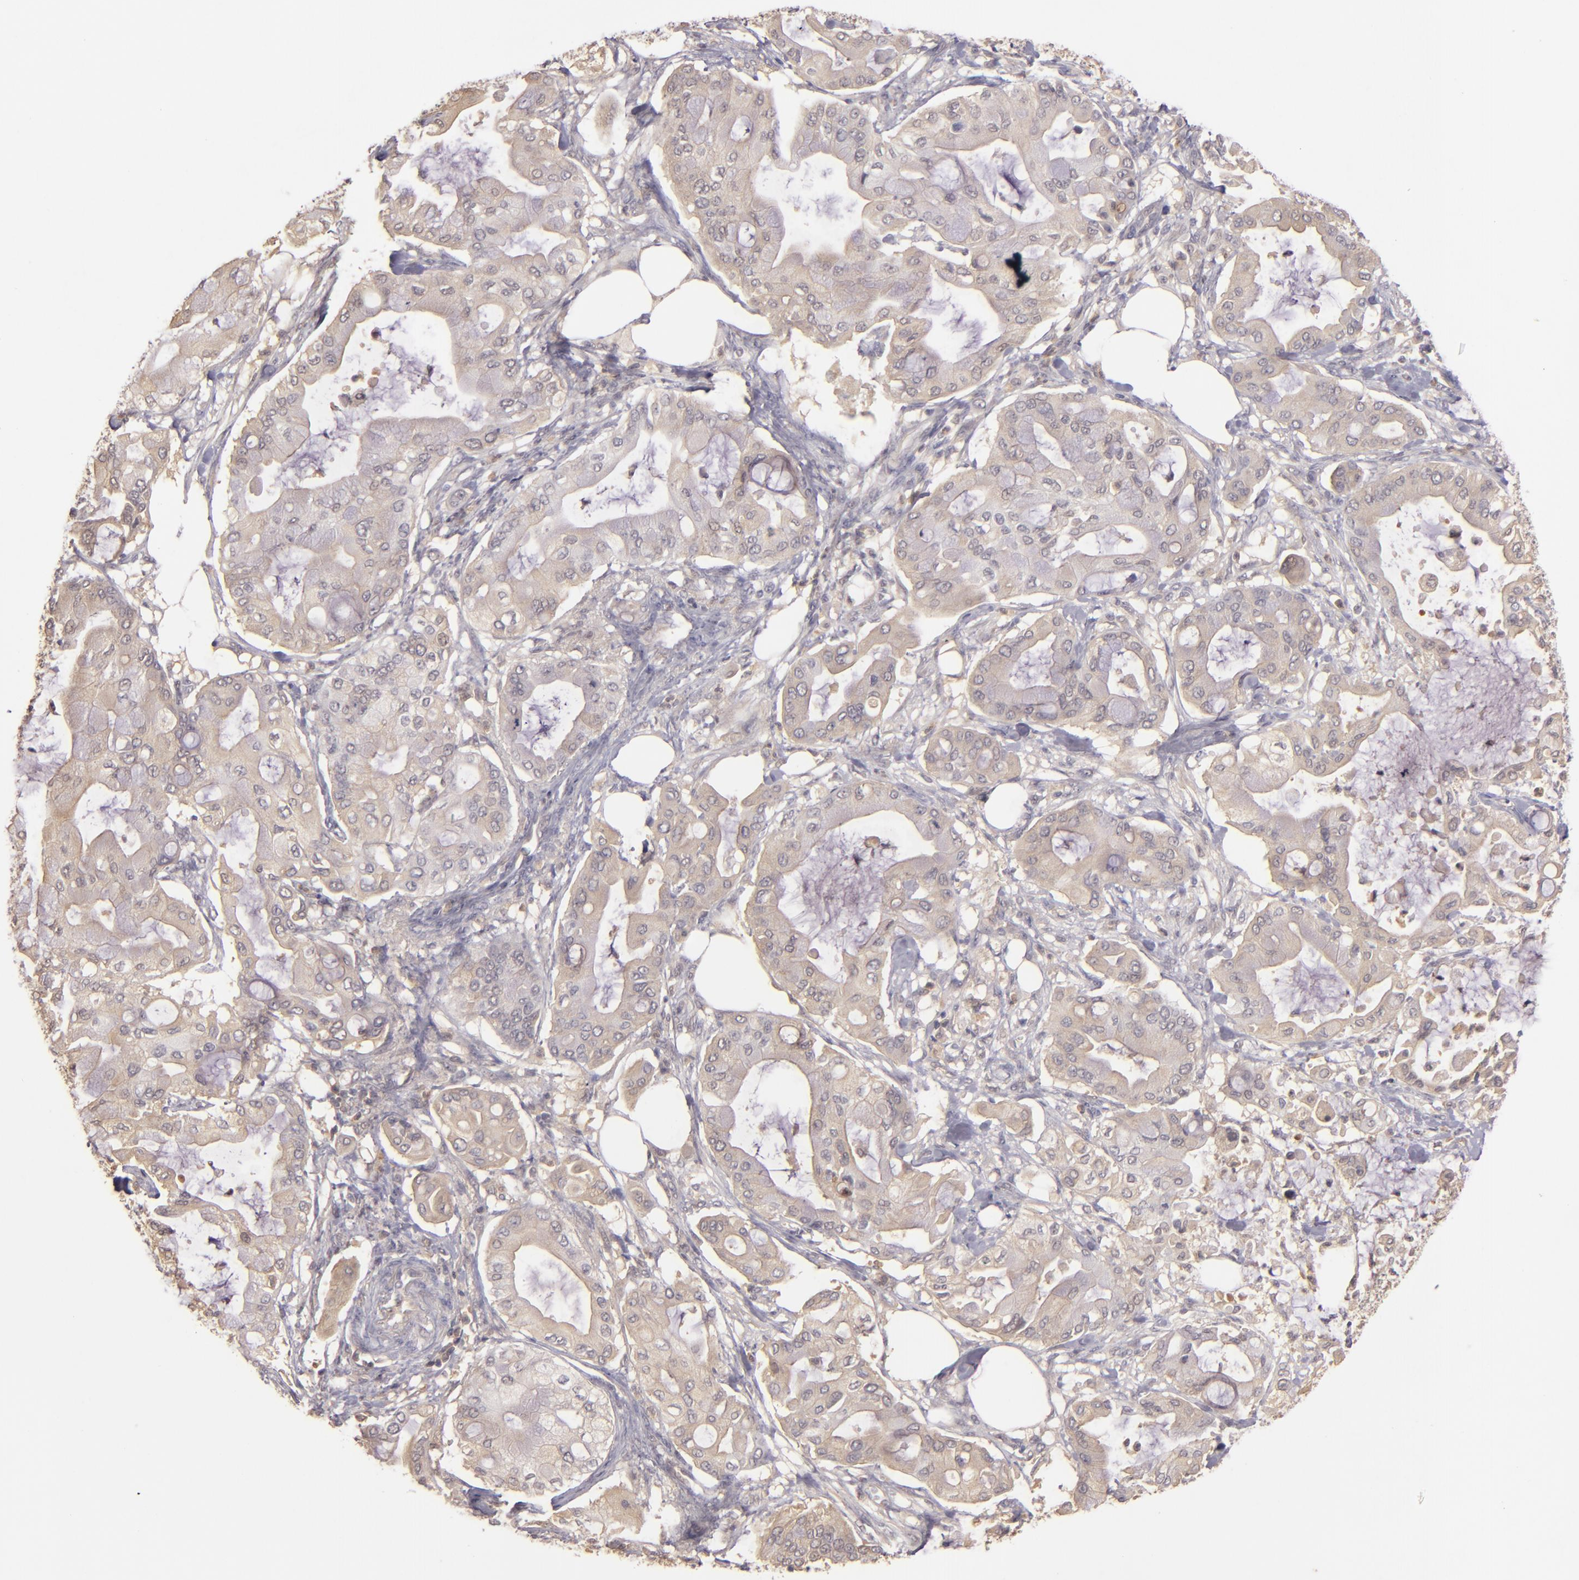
{"staining": {"intensity": "weak", "quantity": ">75%", "location": "cytoplasmic/membranous"}, "tissue": "pancreatic cancer", "cell_type": "Tumor cells", "image_type": "cancer", "snomed": [{"axis": "morphology", "description": "Adenocarcinoma, NOS"}, {"axis": "morphology", "description": "Adenocarcinoma, metastatic, NOS"}, {"axis": "topography", "description": "Lymph node"}, {"axis": "topography", "description": "Pancreas"}, {"axis": "topography", "description": "Duodenum"}], "caption": "Pancreatic metastatic adenocarcinoma tissue exhibits weak cytoplasmic/membranous staining in about >75% of tumor cells", "gene": "LRG1", "patient": {"sex": "female", "age": 64}}